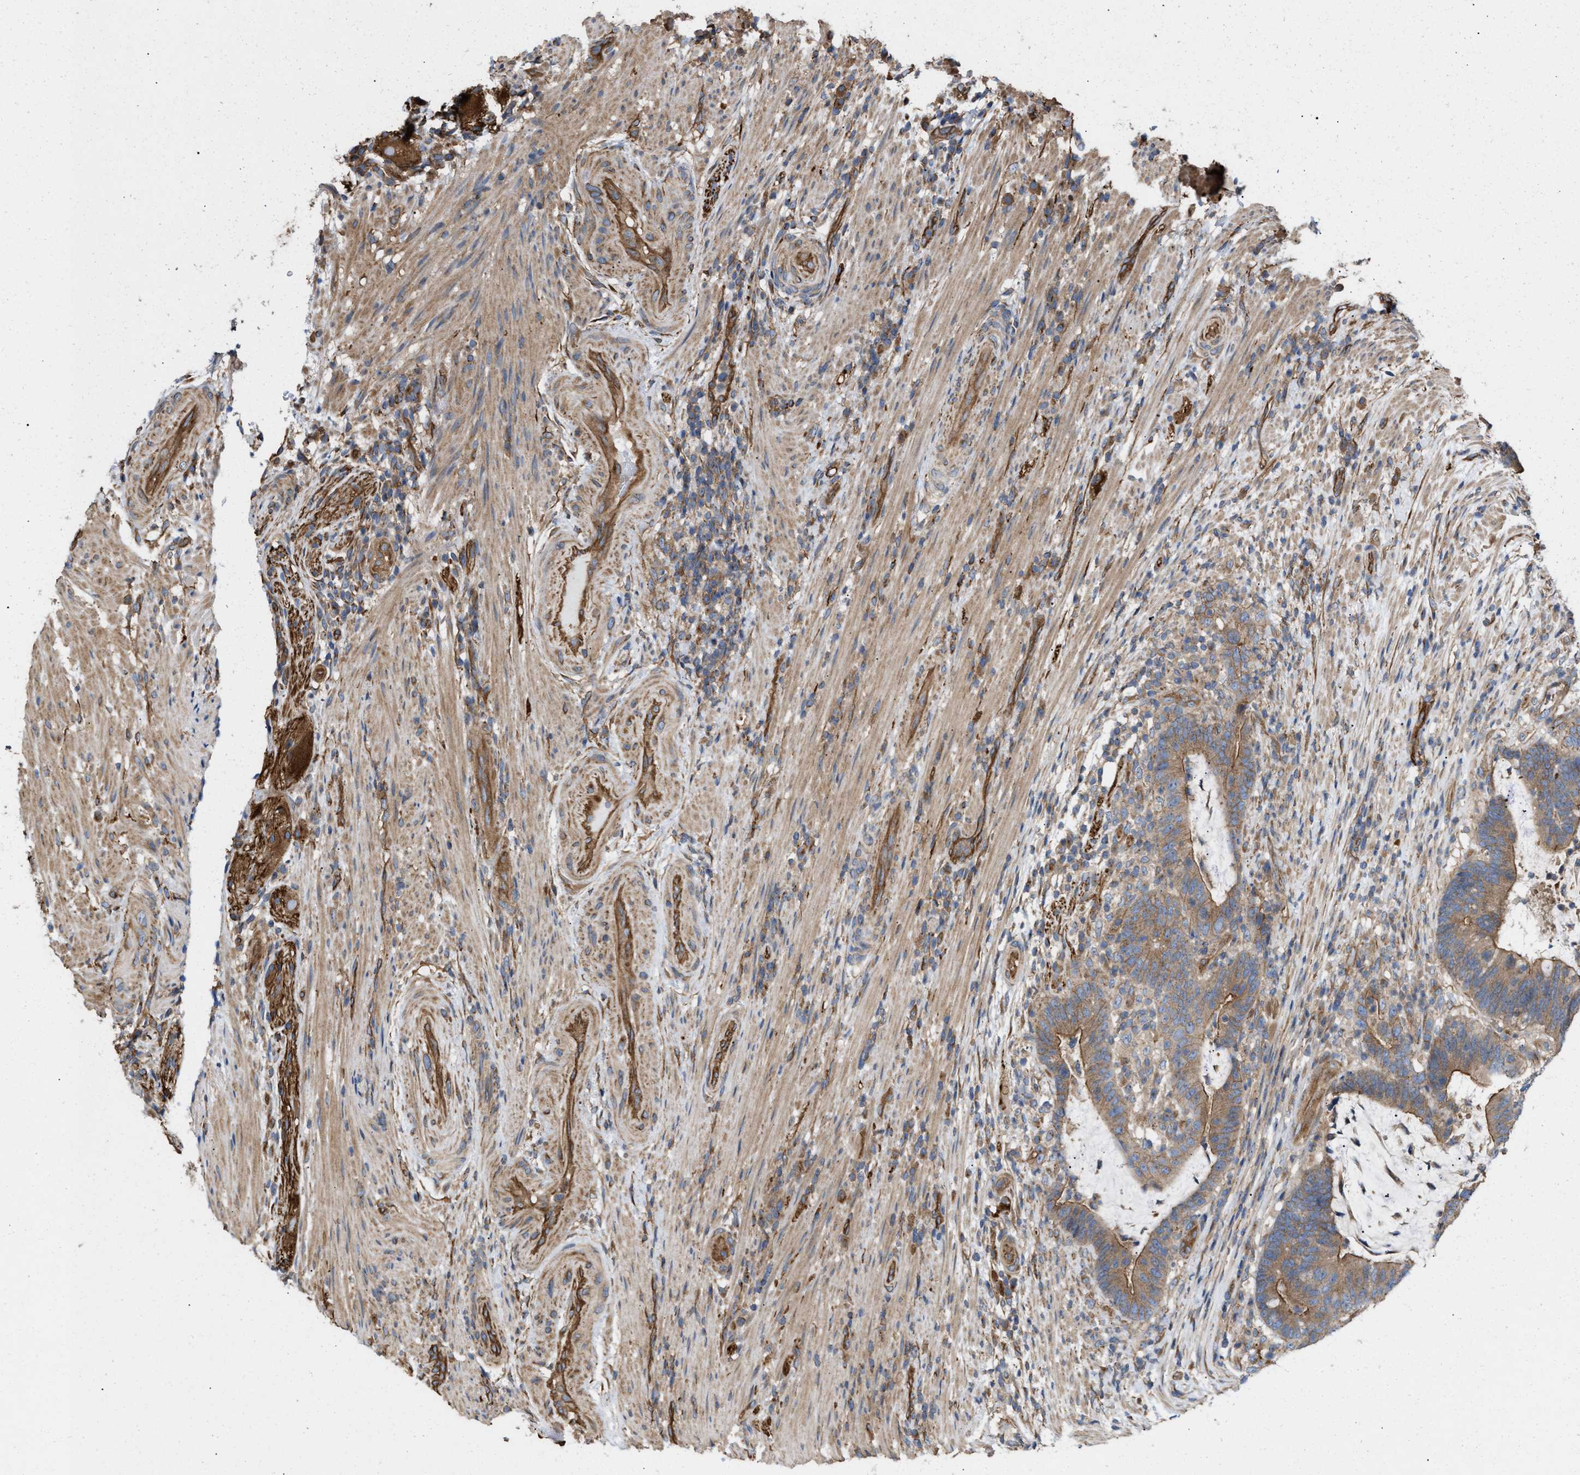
{"staining": {"intensity": "moderate", "quantity": ">75%", "location": "cytoplasmic/membranous"}, "tissue": "colorectal cancer", "cell_type": "Tumor cells", "image_type": "cancer", "snomed": [{"axis": "morphology", "description": "Adenocarcinoma, NOS"}, {"axis": "topography", "description": "Colon"}], "caption": "This image reveals IHC staining of human colorectal cancer (adenocarcinoma), with medium moderate cytoplasmic/membranous positivity in approximately >75% of tumor cells.", "gene": "EPS15L1", "patient": {"sex": "female", "age": 66}}